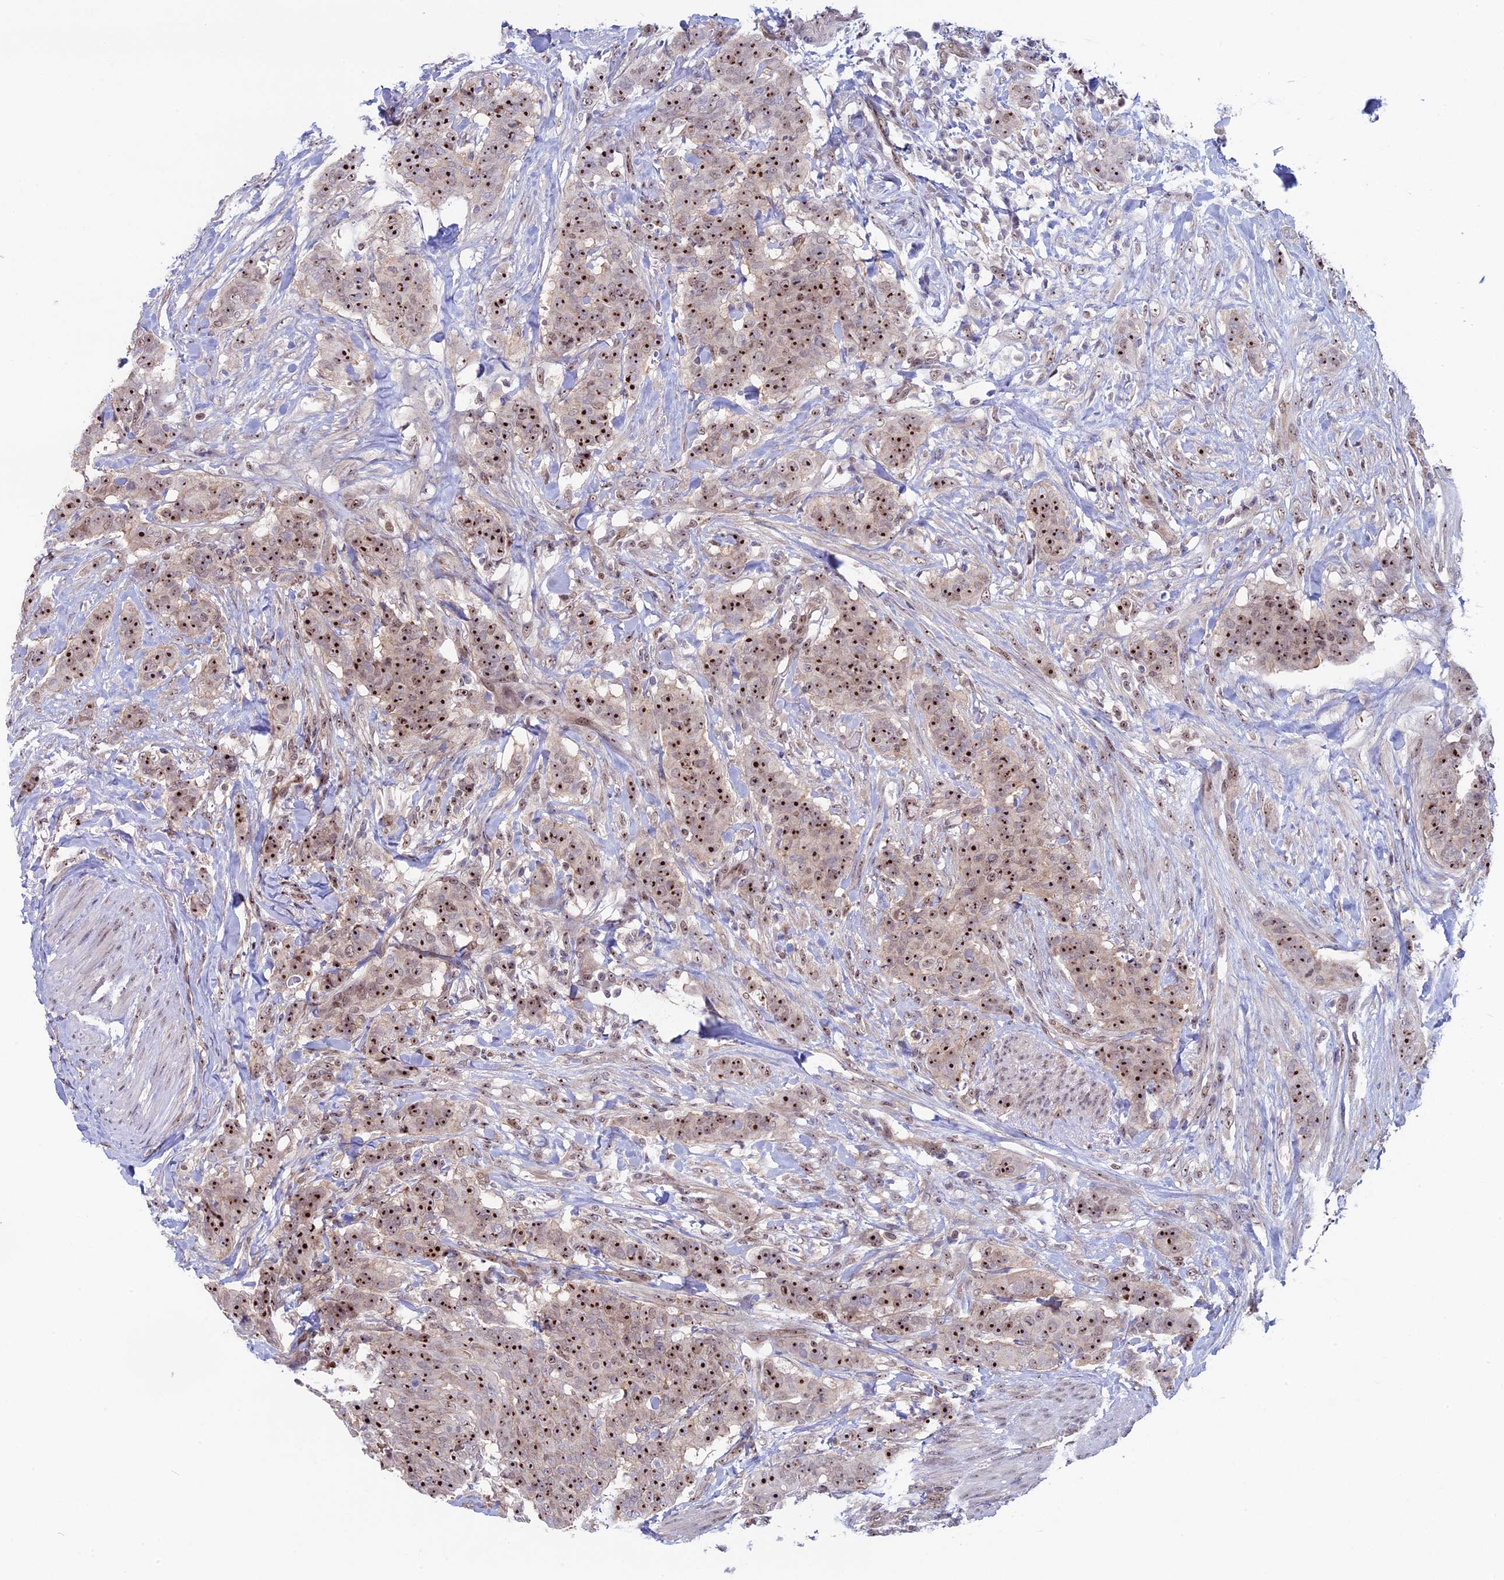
{"staining": {"intensity": "moderate", "quantity": ">75%", "location": "nuclear"}, "tissue": "breast cancer", "cell_type": "Tumor cells", "image_type": "cancer", "snomed": [{"axis": "morphology", "description": "Duct carcinoma"}, {"axis": "topography", "description": "Breast"}], "caption": "IHC (DAB (3,3'-diaminobenzidine)) staining of breast infiltrating ductal carcinoma shows moderate nuclear protein positivity in approximately >75% of tumor cells.", "gene": "CCDC86", "patient": {"sex": "female", "age": 40}}